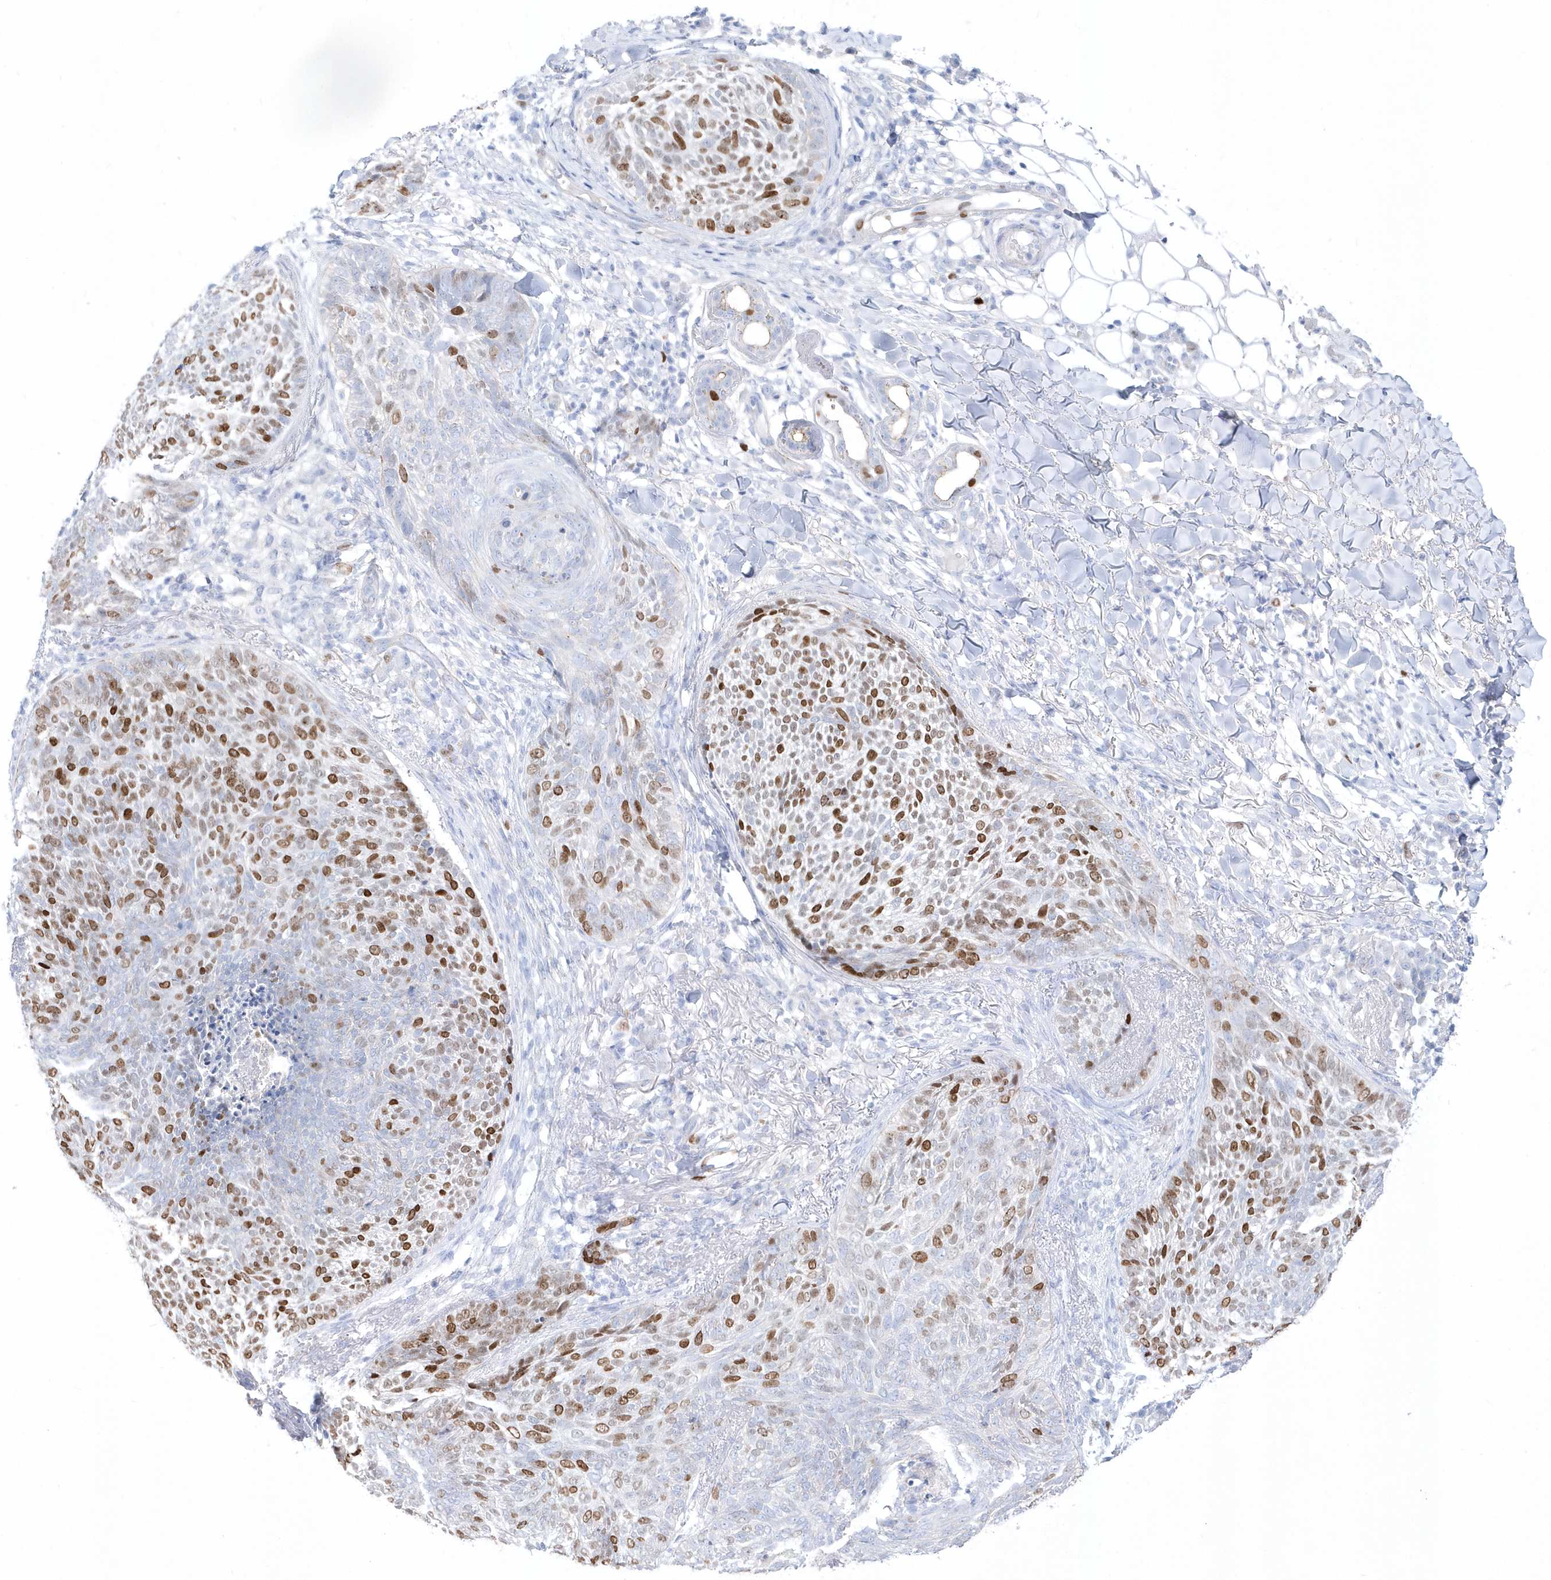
{"staining": {"intensity": "moderate", "quantity": ">75%", "location": "nuclear"}, "tissue": "skin cancer", "cell_type": "Tumor cells", "image_type": "cancer", "snomed": [{"axis": "morphology", "description": "Basal cell carcinoma"}, {"axis": "topography", "description": "Skin"}], "caption": "A brown stain shows moderate nuclear staining of a protein in human skin cancer tumor cells. The protein is stained brown, and the nuclei are stained in blue (DAB IHC with brightfield microscopy, high magnification).", "gene": "TMCO6", "patient": {"sex": "male", "age": 85}}